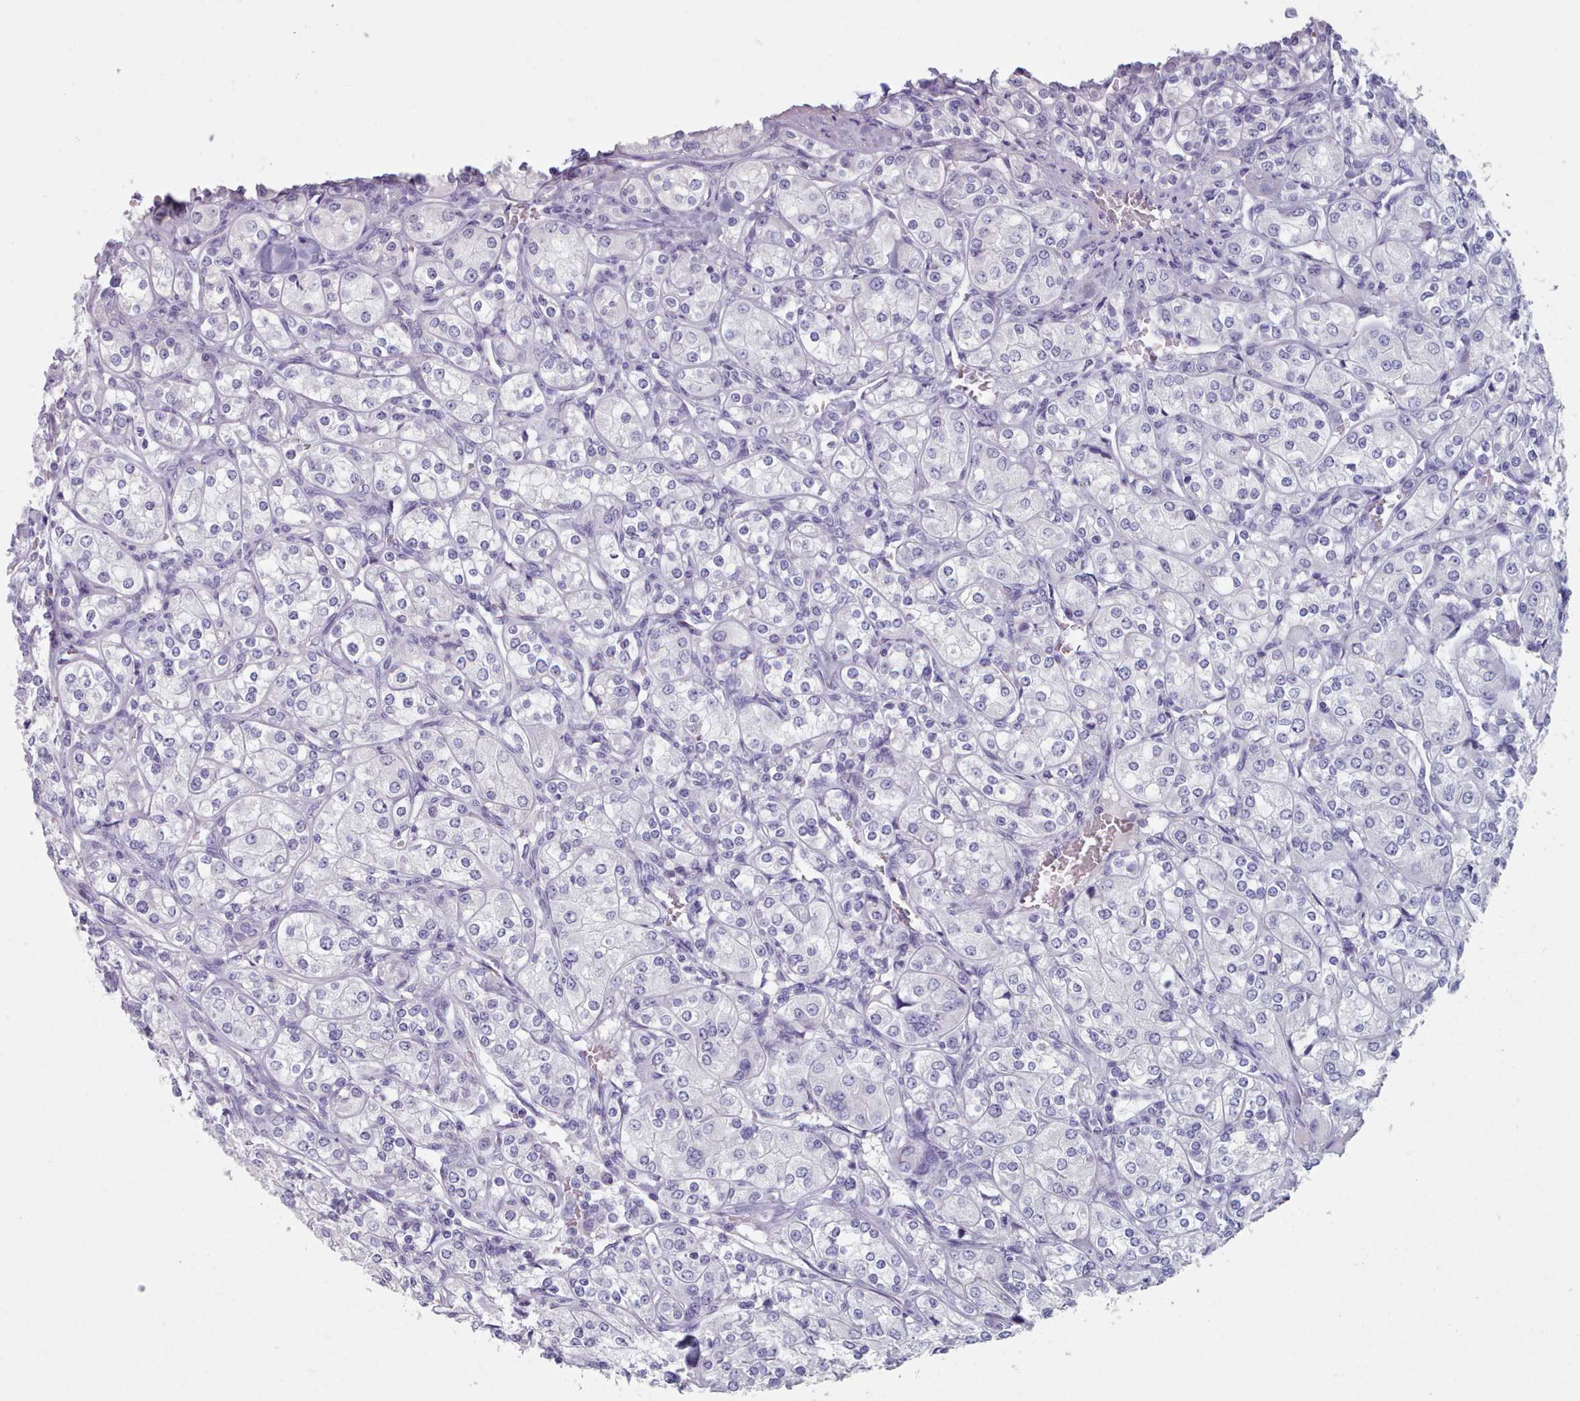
{"staining": {"intensity": "negative", "quantity": "none", "location": "none"}, "tissue": "renal cancer", "cell_type": "Tumor cells", "image_type": "cancer", "snomed": [{"axis": "morphology", "description": "Adenocarcinoma, NOS"}, {"axis": "topography", "description": "Kidney"}], "caption": "Protein analysis of renal adenocarcinoma reveals no significant positivity in tumor cells. (DAB IHC with hematoxylin counter stain).", "gene": "HAO1", "patient": {"sex": "male", "age": 77}}